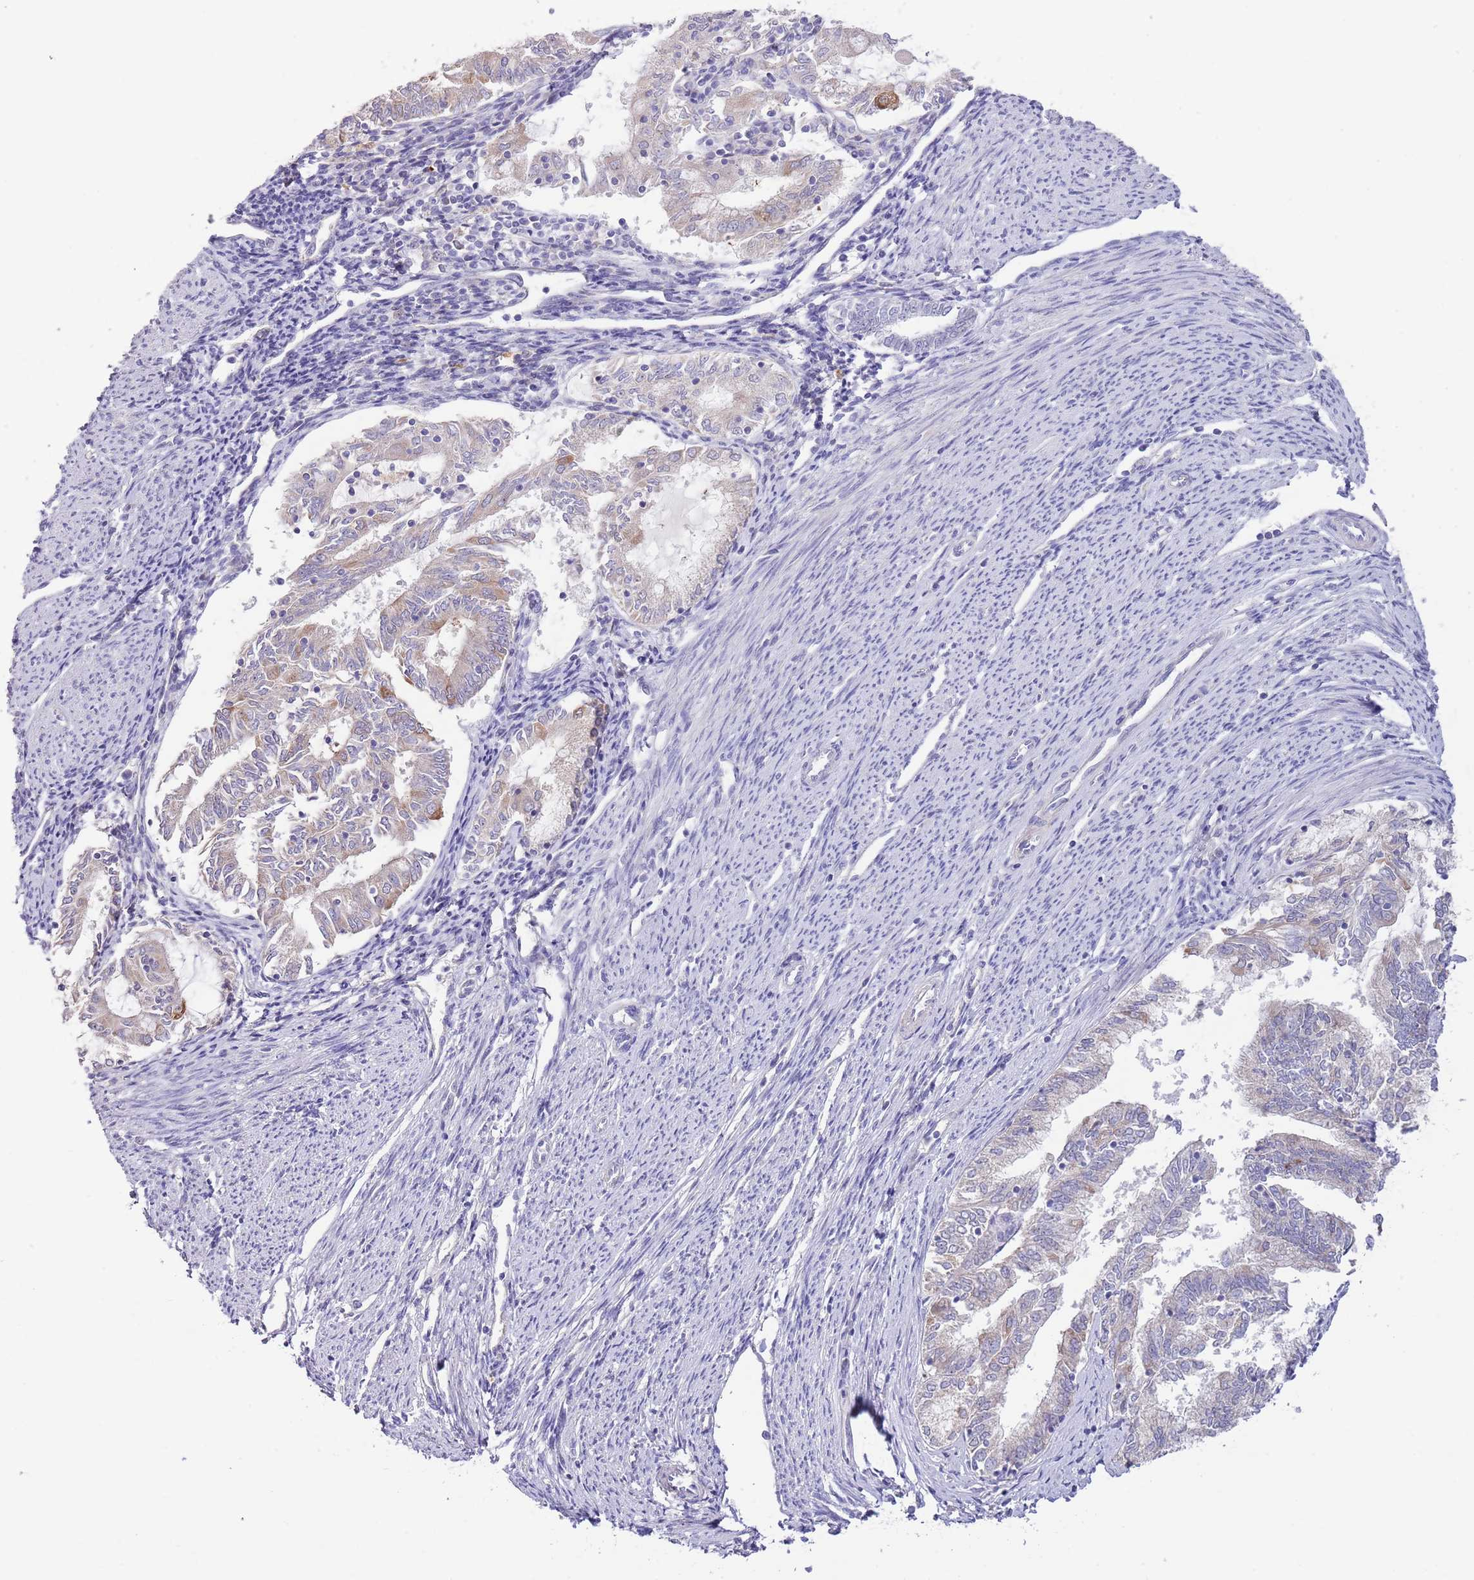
{"staining": {"intensity": "weak", "quantity": "<25%", "location": "cytoplasmic/membranous"}, "tissue": "endometrial cancer", "cell_type": "Tumor cells", "image_type": "cancer", "snomed": [{"axis": "morphology", "description": "Adenocarcinoma, NOS"}, {"axis": "topography", "description": "Endometrium"}], "caption": "This histopathology image is of endometrial cancer stained with immunohistochemistry (IHC) to label a protein in brown with the nuclei are counter-stained blue. There is no positivity in tumor cells.", "gene": "AP1S2", "patient": {"sex": "female", "age": 79}}